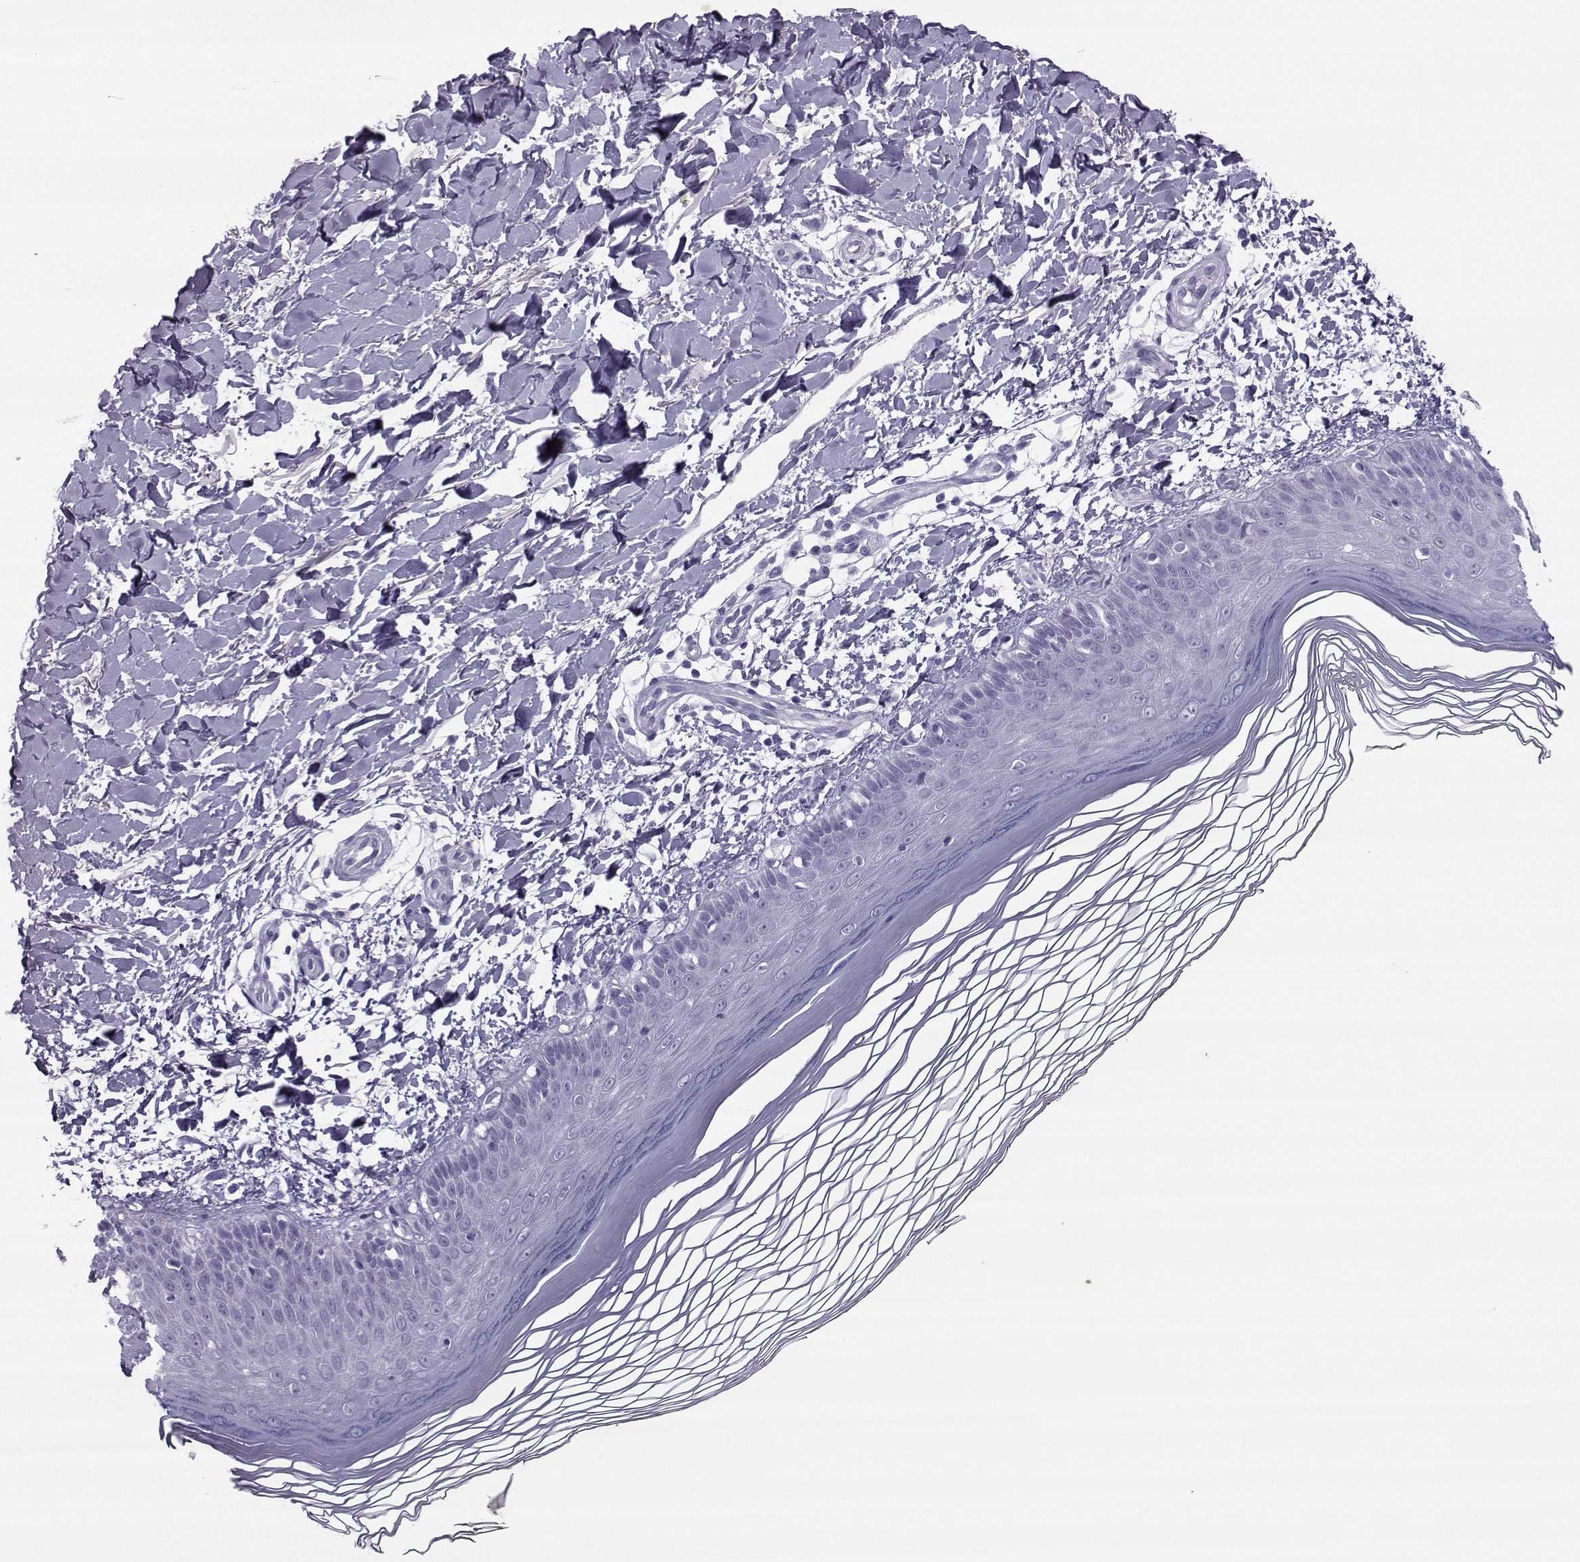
{"staining": {"intensity": "negative", "quantity": "none", "location": "none"}, "tissue": "skin", "cell_type": "Fibroblasts", "image_type": "normal", "snomed": [{"axis": "morphology", "description": "Normal tissue, NOS"}, {"axis": "topography", "description": "Skin"}], "caption": "A high-resolution micrograph shows immunohistochemistry staining of unremarkable skin, which exhibits no significant positivity in fibroblasts. (Stains: DAB immunohistochemistry with hematoxylin counter stain, Microscopy: brightfield microscopy at high magnification).", "gene": "ARMC2", "patient": {"sex": "female", "age": 62}}